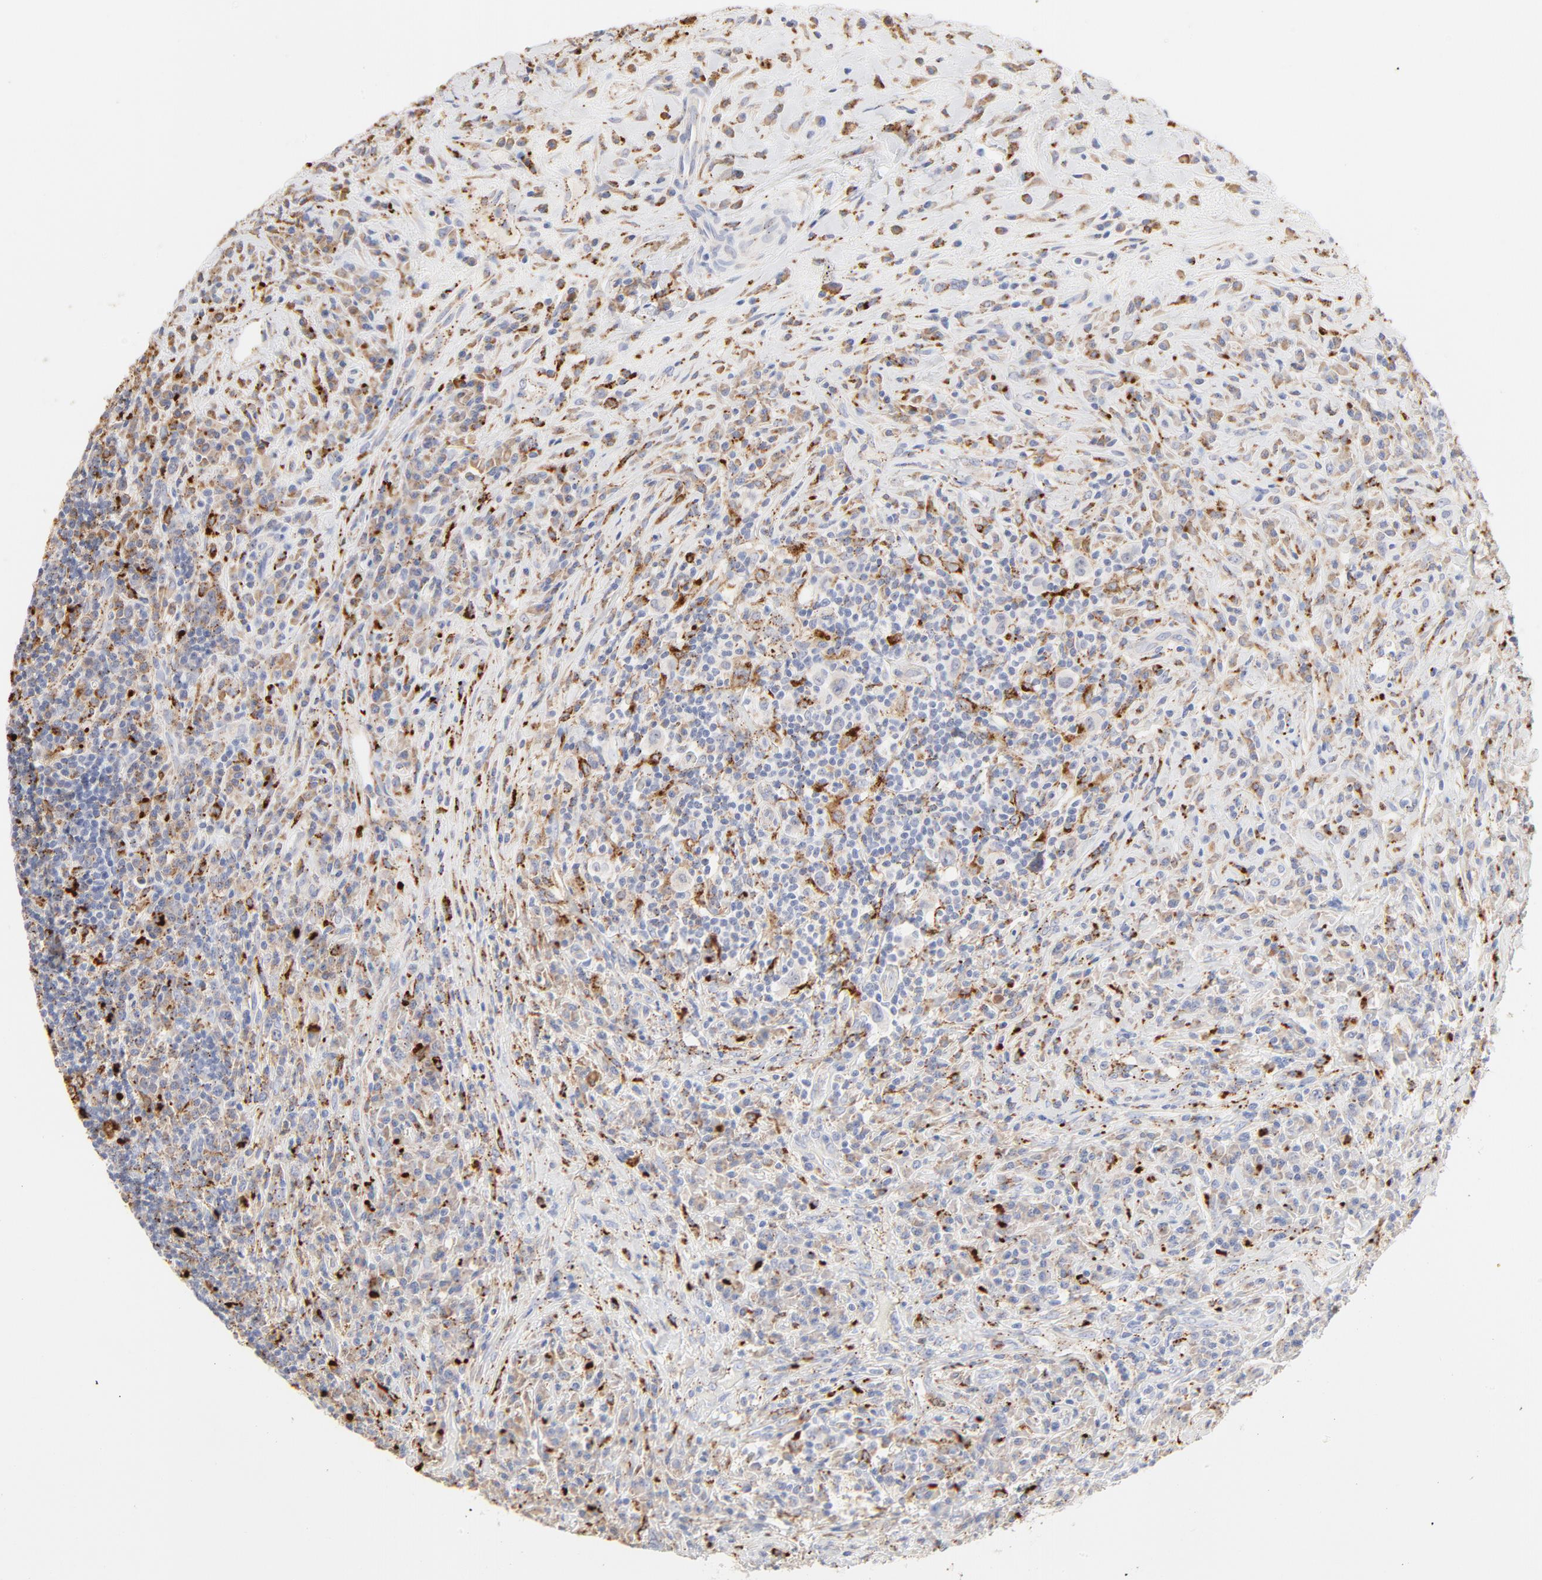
{"staining": {"intensity": "strong", "quantity": "<25%", "location": "cytoplasmic/membranous"}, "tissue": "lymphoma", "cell_type": "Tumor cells", "image_type": "cancer", "snomed": [{"axis": "morphology", "description": "Hodgkin's disease, NOS"}, {"axis": "topography", "description": "Lymph node"}], "caption": "Human Hodgkin's disease stained for a protein (brown) reveals strong cytoplasmic/membranous positive staining in approximately <25% of tumor cells.", "gene": "CTSH", "patient": {"sex": "female", "age": 25}}